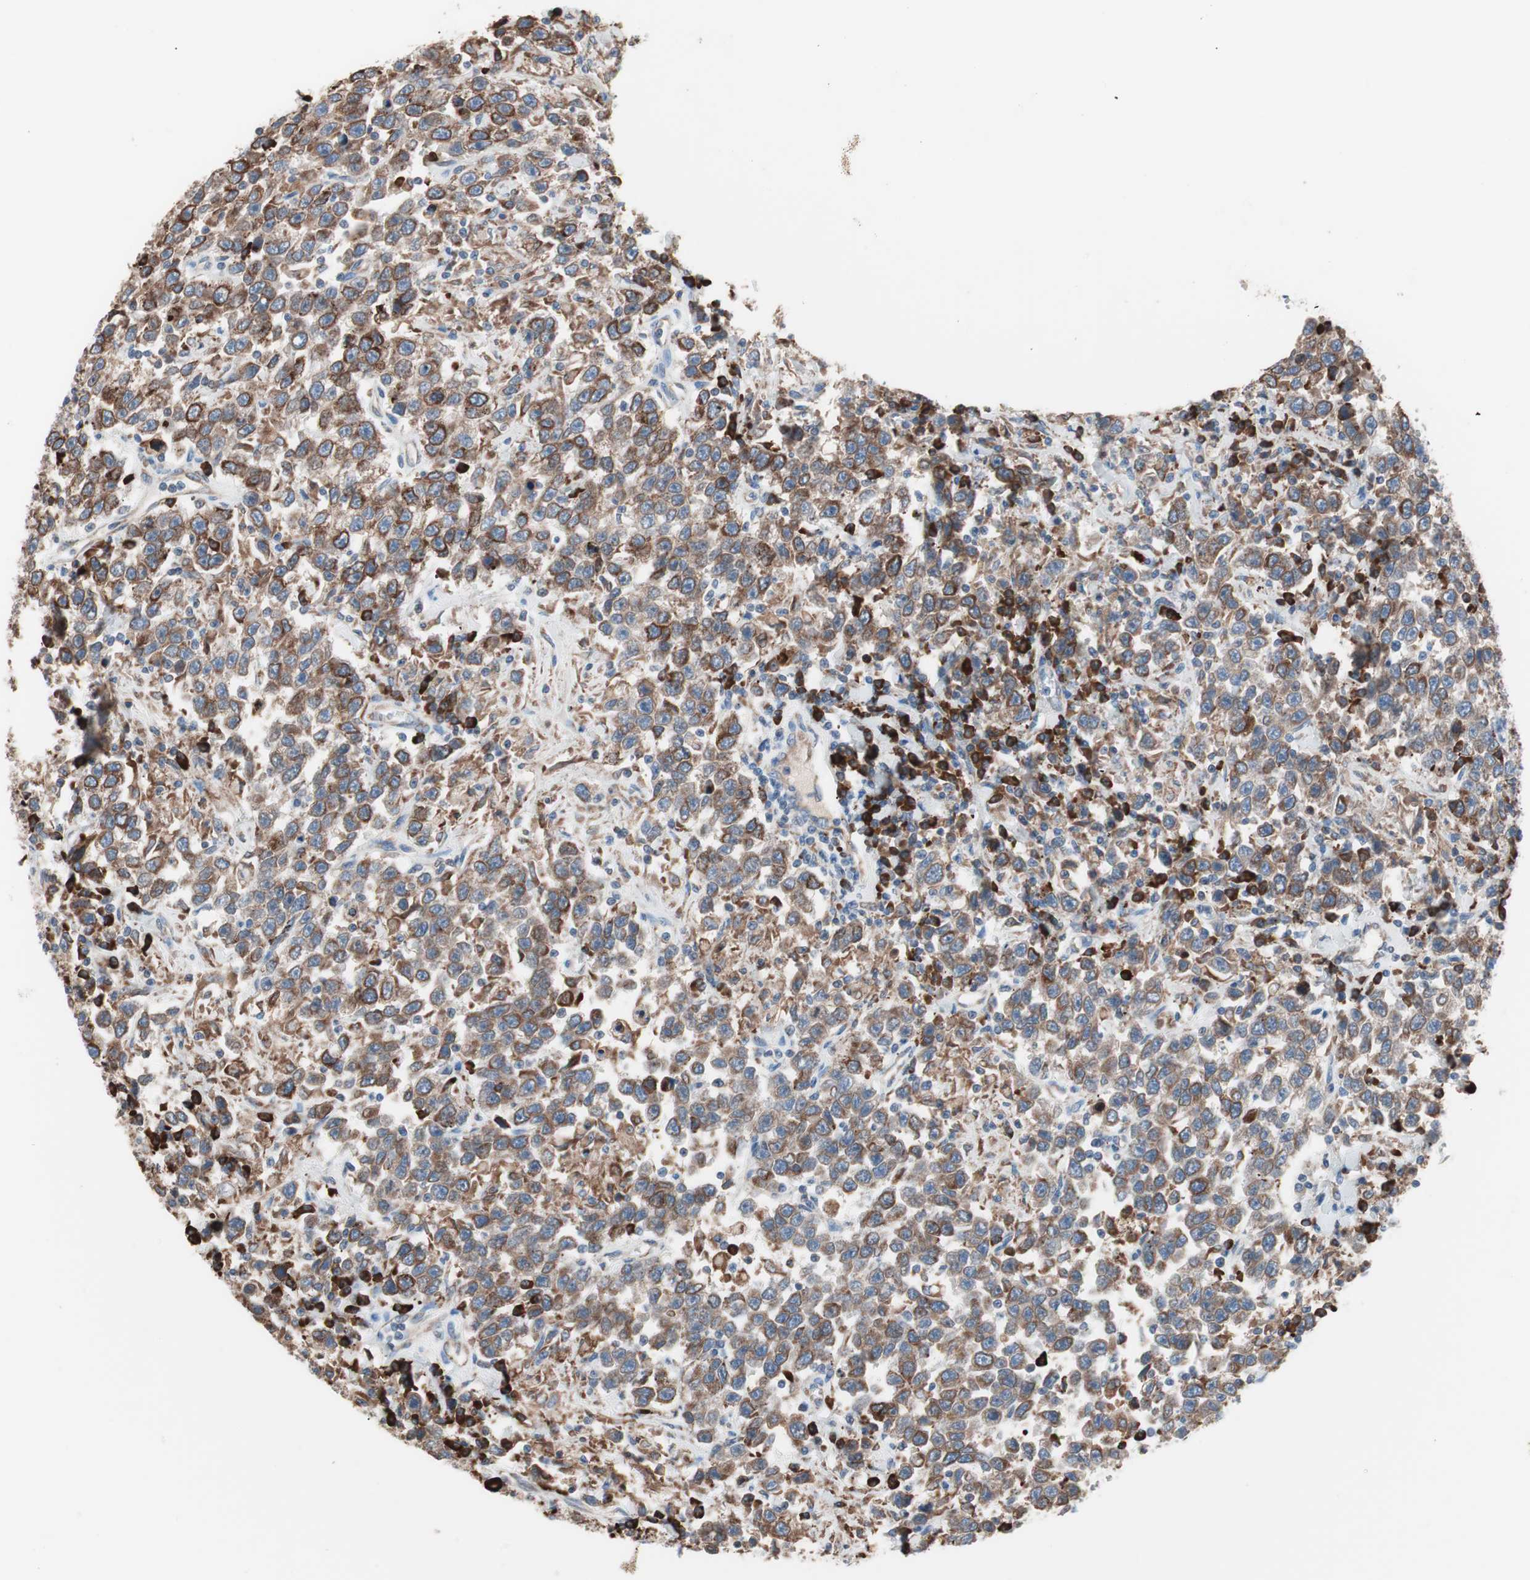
{"staining": {"intensity": "moderate", "quantity": ">75%", "location": "cytoplasmic/membranous"}, "tissue": "testis cancer", "cell_type": "Tumor cells", "image_type": "cancer", "snomed": [{"axis": "morphology", "description": "Seminoma, NOS"}, {"axis": "topography", "description": "Testis"}], "caption": "Testis cancer stained with immunohistochemistry reveals moderate cytoplasmic/membranous expression in approximately >75% of tumor cells.", "gene": "SLC27A4", "patient": {"sex": "male", "age": 41}}